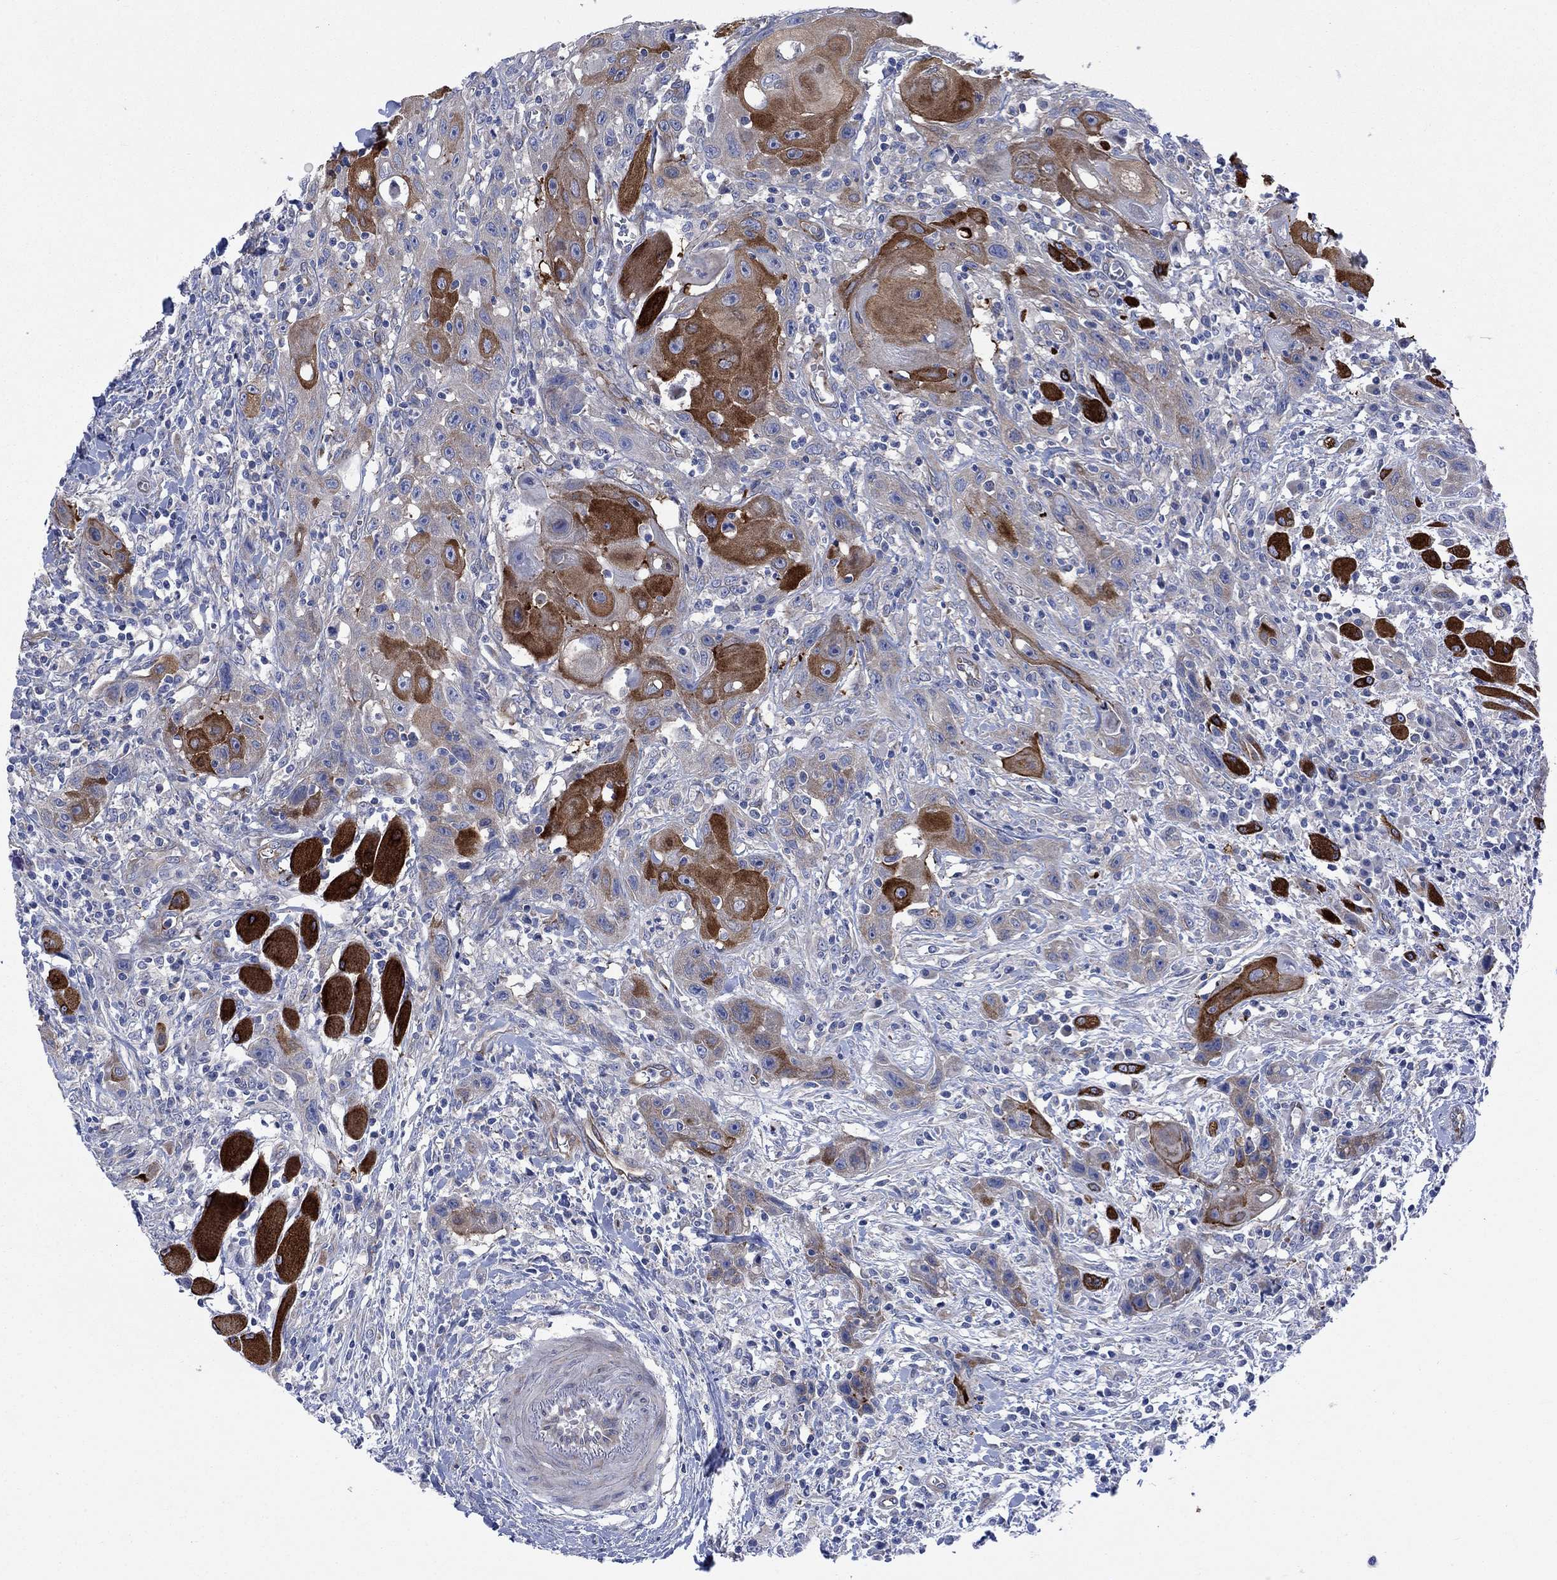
{"staining": {"intensity": "strong", "quantity": "25%-75%", "location": "cytoplasmic/membranous"}, "tissue": "head and neck cancer", "cell_type": "Tumor cells", "image_type": "cancer", "snomed": [{"axis": "morphology", "description": "Normal tissue, NOS"}, {"axis": "morphology", "description": "Squamous cell carcinoma, NOS"}, {"axis": "topography", "description": "Oral tissue"}, {"axis": "topography", "description": "Head-Neck"}], "caption": "A brown stain shows strong cytoplasmic/membranous expression of a protein in head and neck cancer tumor cells.", "gene": "FXR1", "patient": {"sex": "male", "age": 71}}